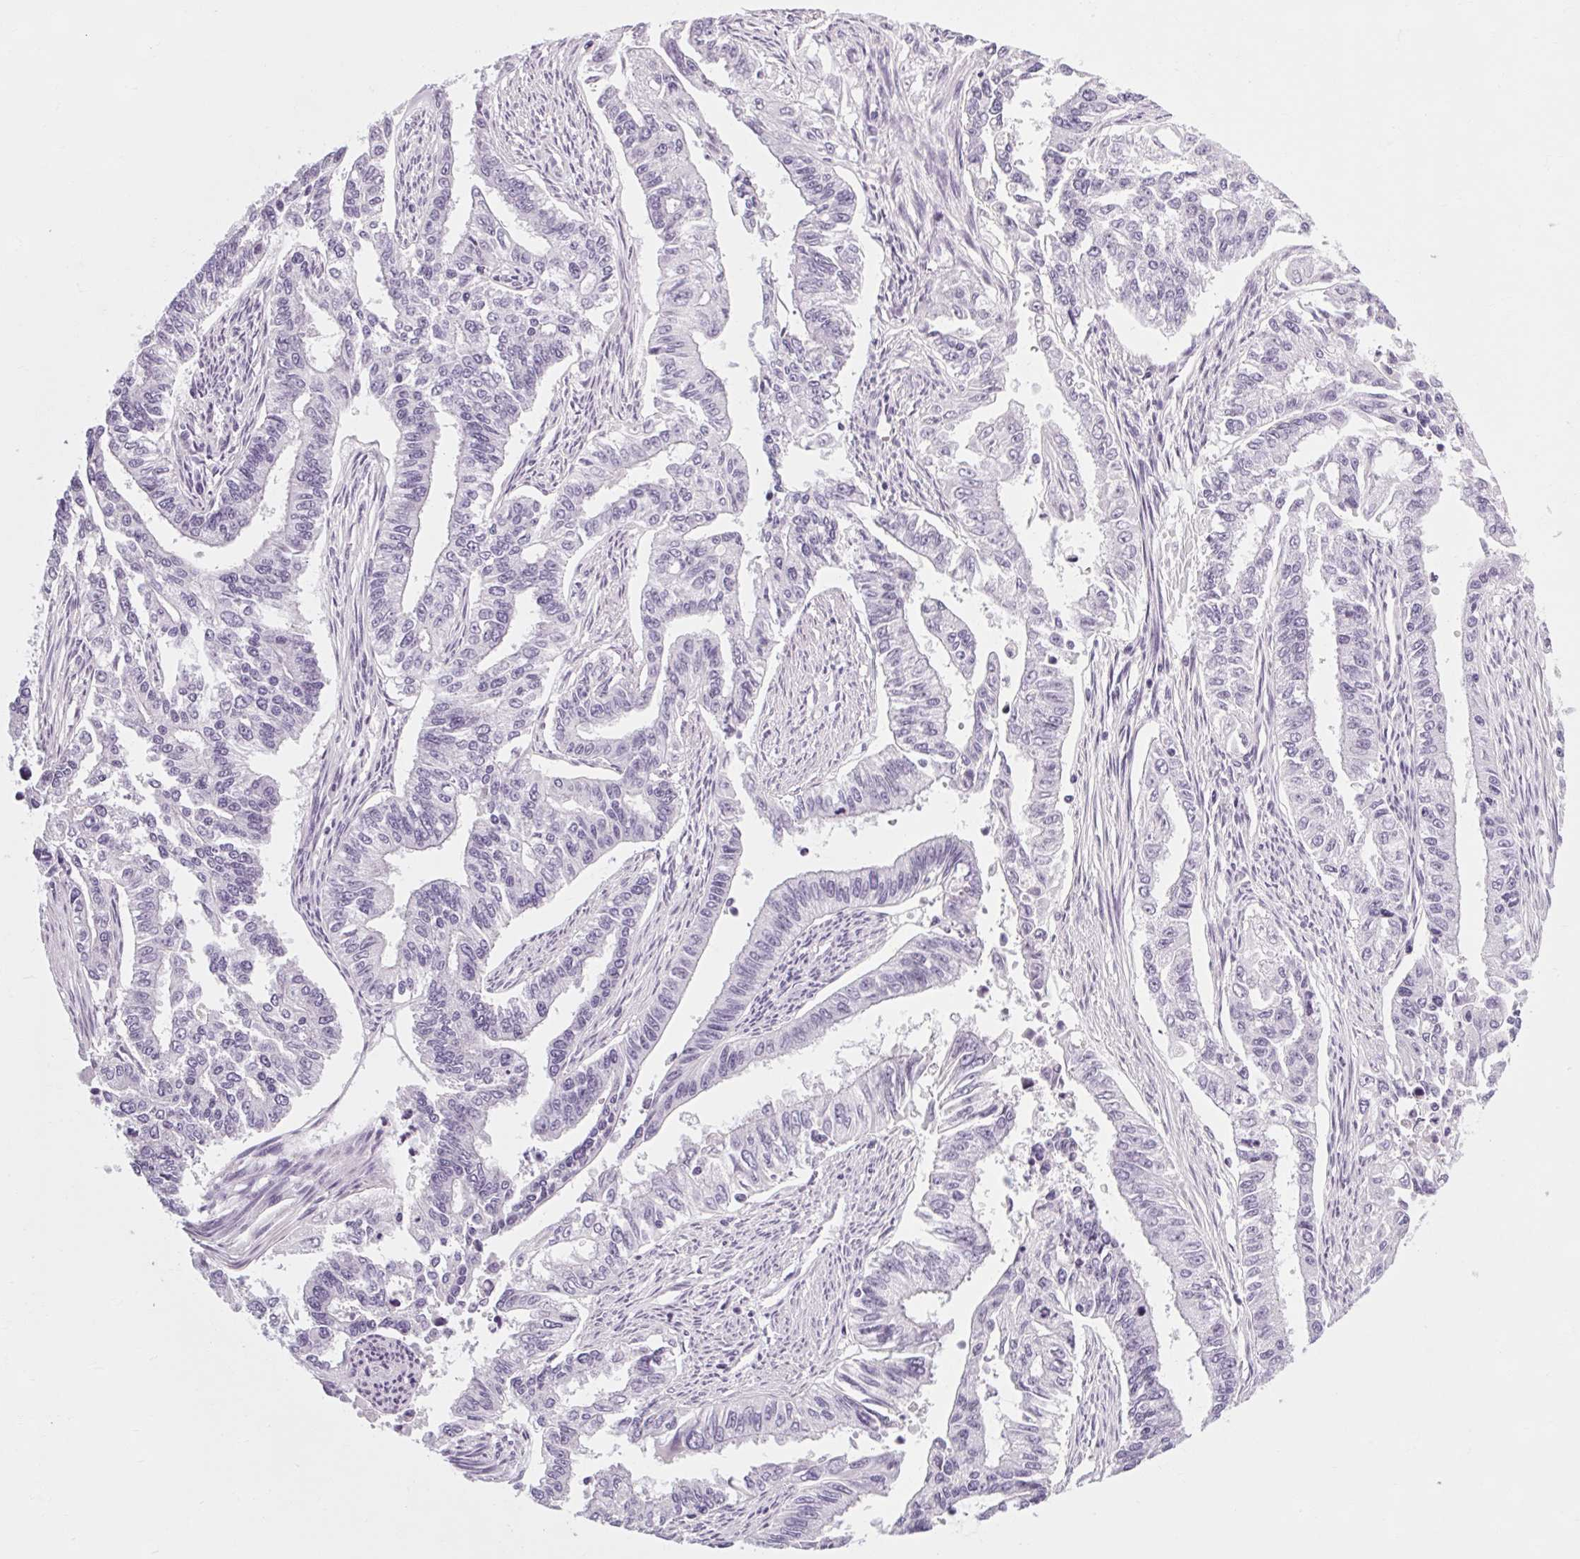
{"staining": {"intensity": "negative", "quantity": "none", "location": "none"}, "tissue": "endometrial cancer", "cell_type": "Tumor cells", "image_type": "cancer", "snomed": [{"axis": "morphology", "description": "Adenocarcinoma, NOS"}, {"axis": "topography", "description": "Uterus"}], "caption": "Endometrial cancer was stained to show a protein in brown. There is no significant expression in tumor cells. (Brightfield microscopy of DAB (3,3'-diaminobenzidine) IHC at high magnification).", "gene": "POMC", "patient": {"sex": "female", "age": 59}}